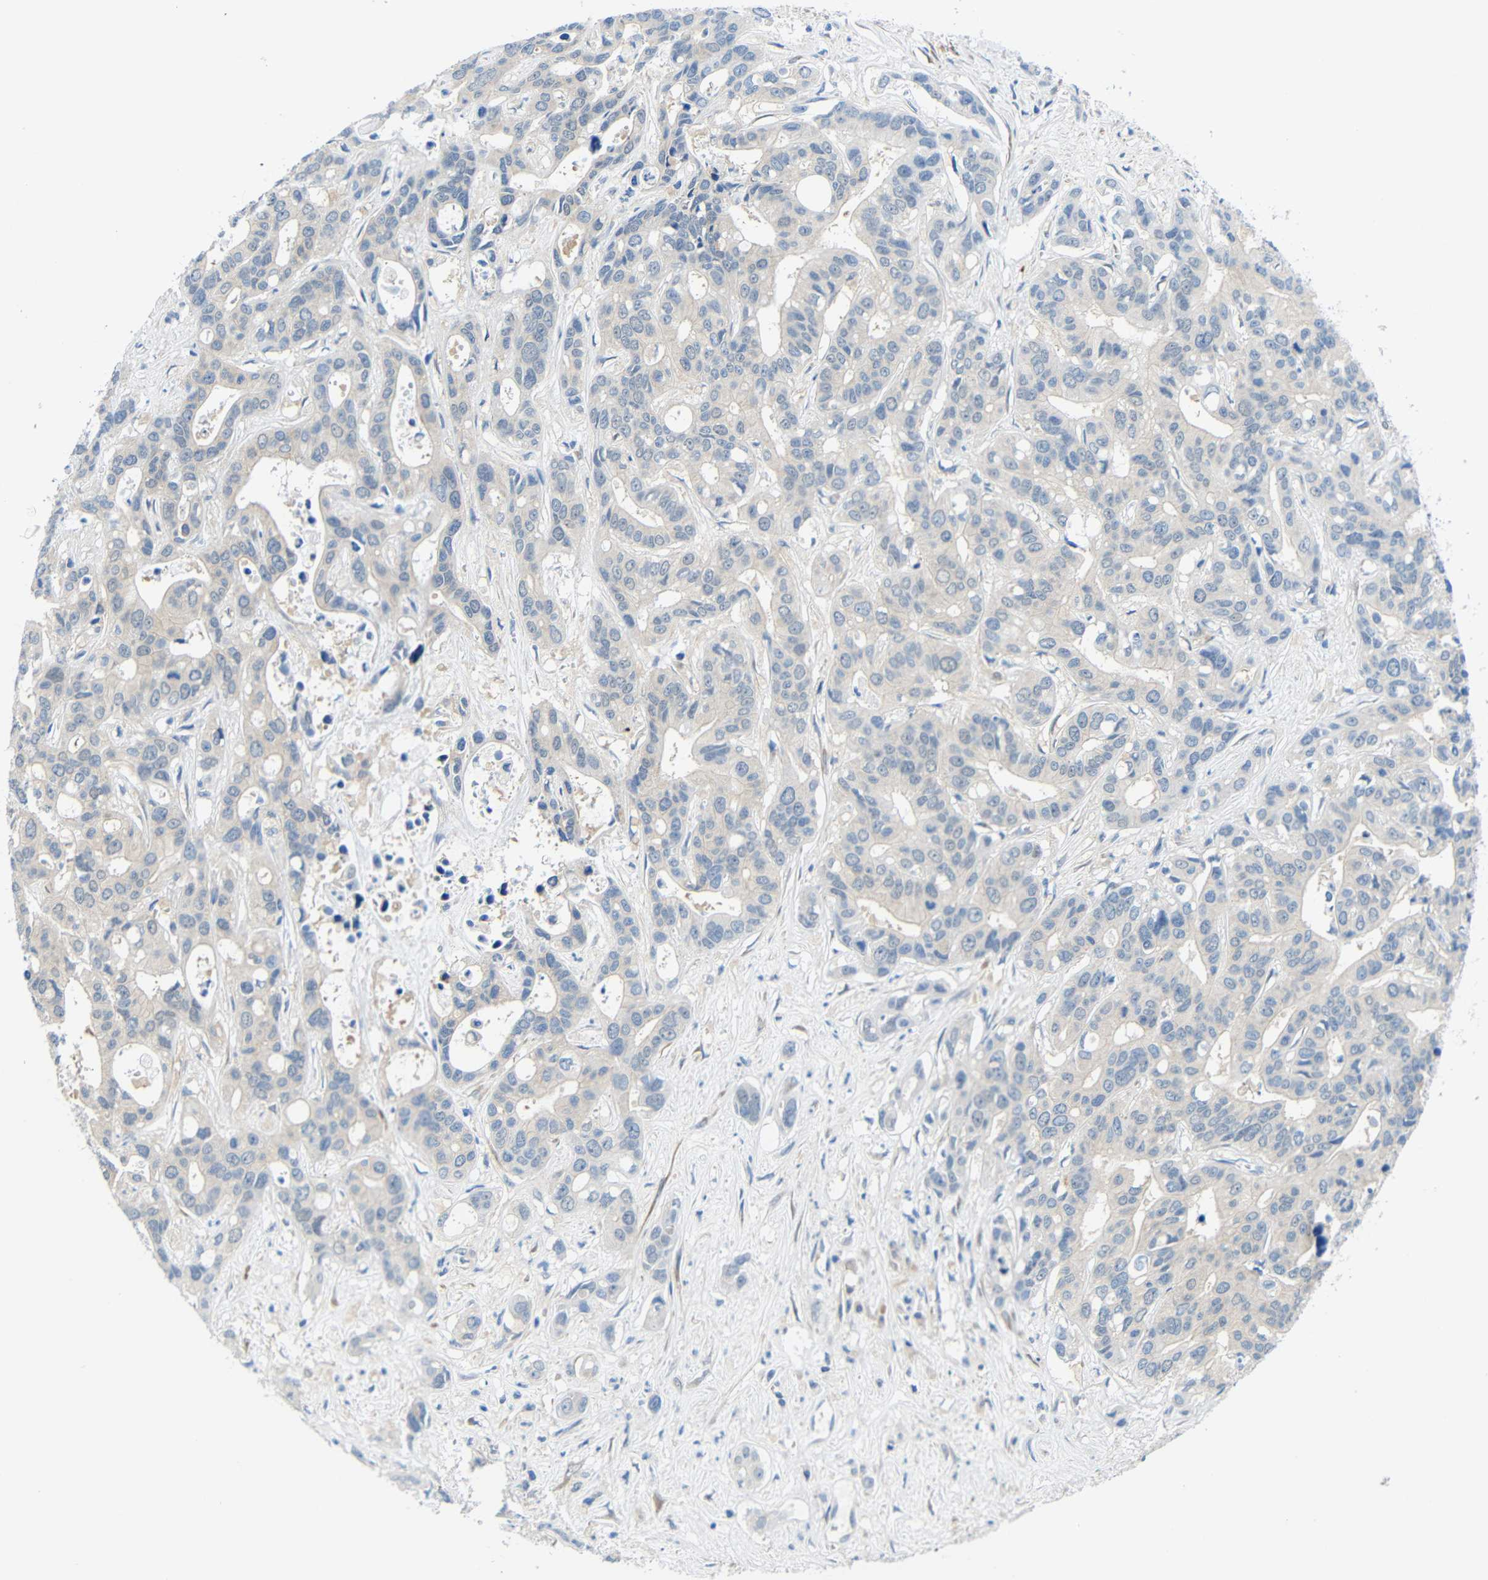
{"staining": {"intensity": "negative", "quantity": "none", "location": "none"}, "tissue": "liver cancer", "cell_type": "Tumor cells", "image_type": "cancer", "snomed": [{"axis": "morphology", "description": "Cholangiocarcinoma"}, {"axis": "topography", "description": "Liver"}], "caption": "A high-resolution image shows immunohistochemistry staining of cholangiocarcinoma (liver), which demonstrates no significant expression in tumor cells.", "gene": "NEGR1", "patient": {"sex": "female", "age": 65}}